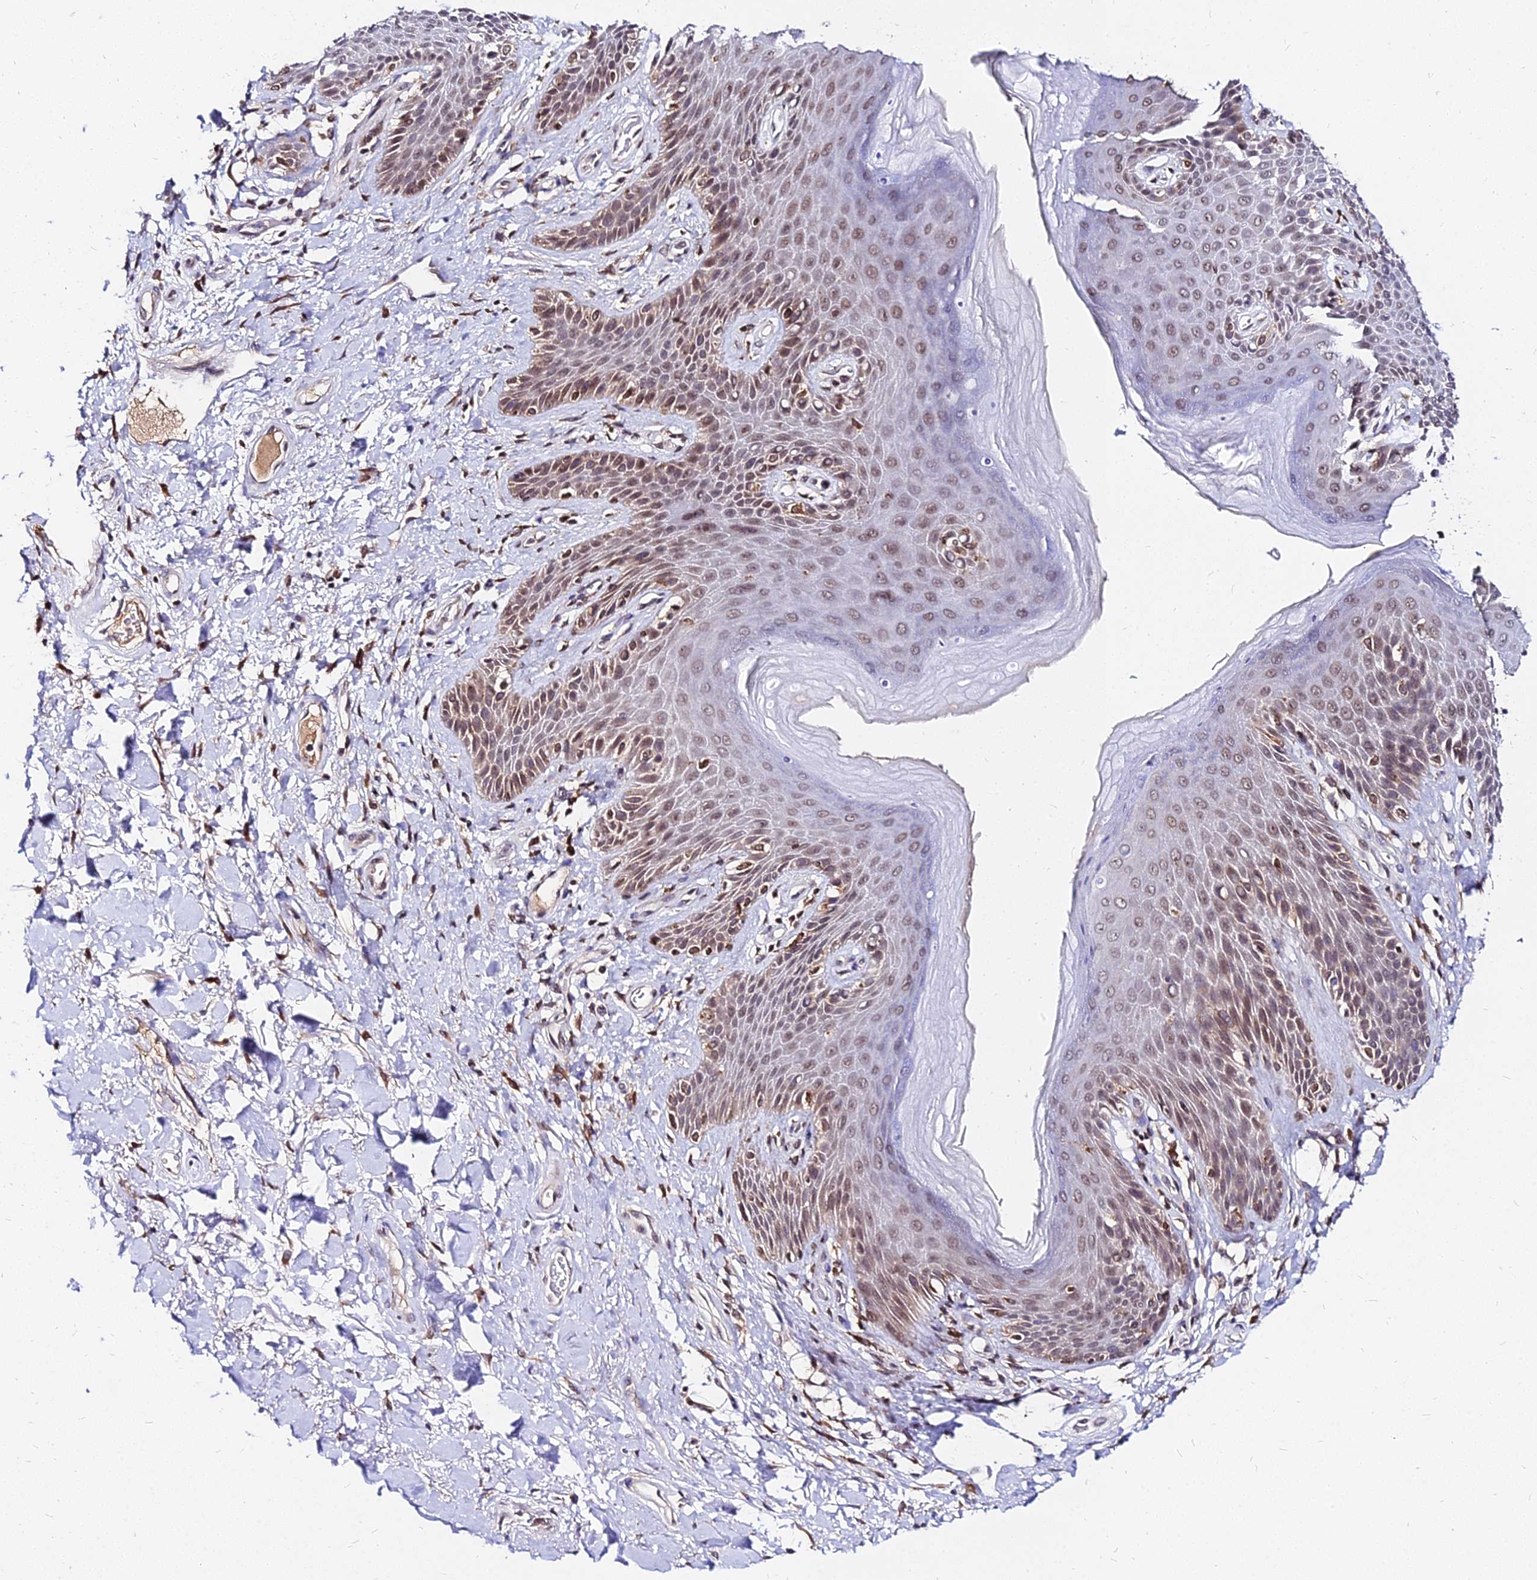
{"staining": {"intensity": "weak", "quantity": ">75%", "location": "cytoplasmic/membranous,nuclear"}, "tissue": "skin", "cell_type": "Epidermal cells", "image_type": "normal", "snomed": [{"axis": "morphology", "description": "Normal tissue, NOS"}, {"axis": "topography", "description": "Anal"}], "caption": "High-power microscopy captured an IHC micrograph of normal skin, revealing weak cytoplasmic/membranous,nuclear staining in approximately >75% of epidermal cells. Using DAB (3,3'-diaminobenzidine) (brown) and hematoxylin (blue) stains, captured at high magnification using brightfield microscopy.", "gene": "RNF121", "patient": {"sex": "female", "age": 89}}